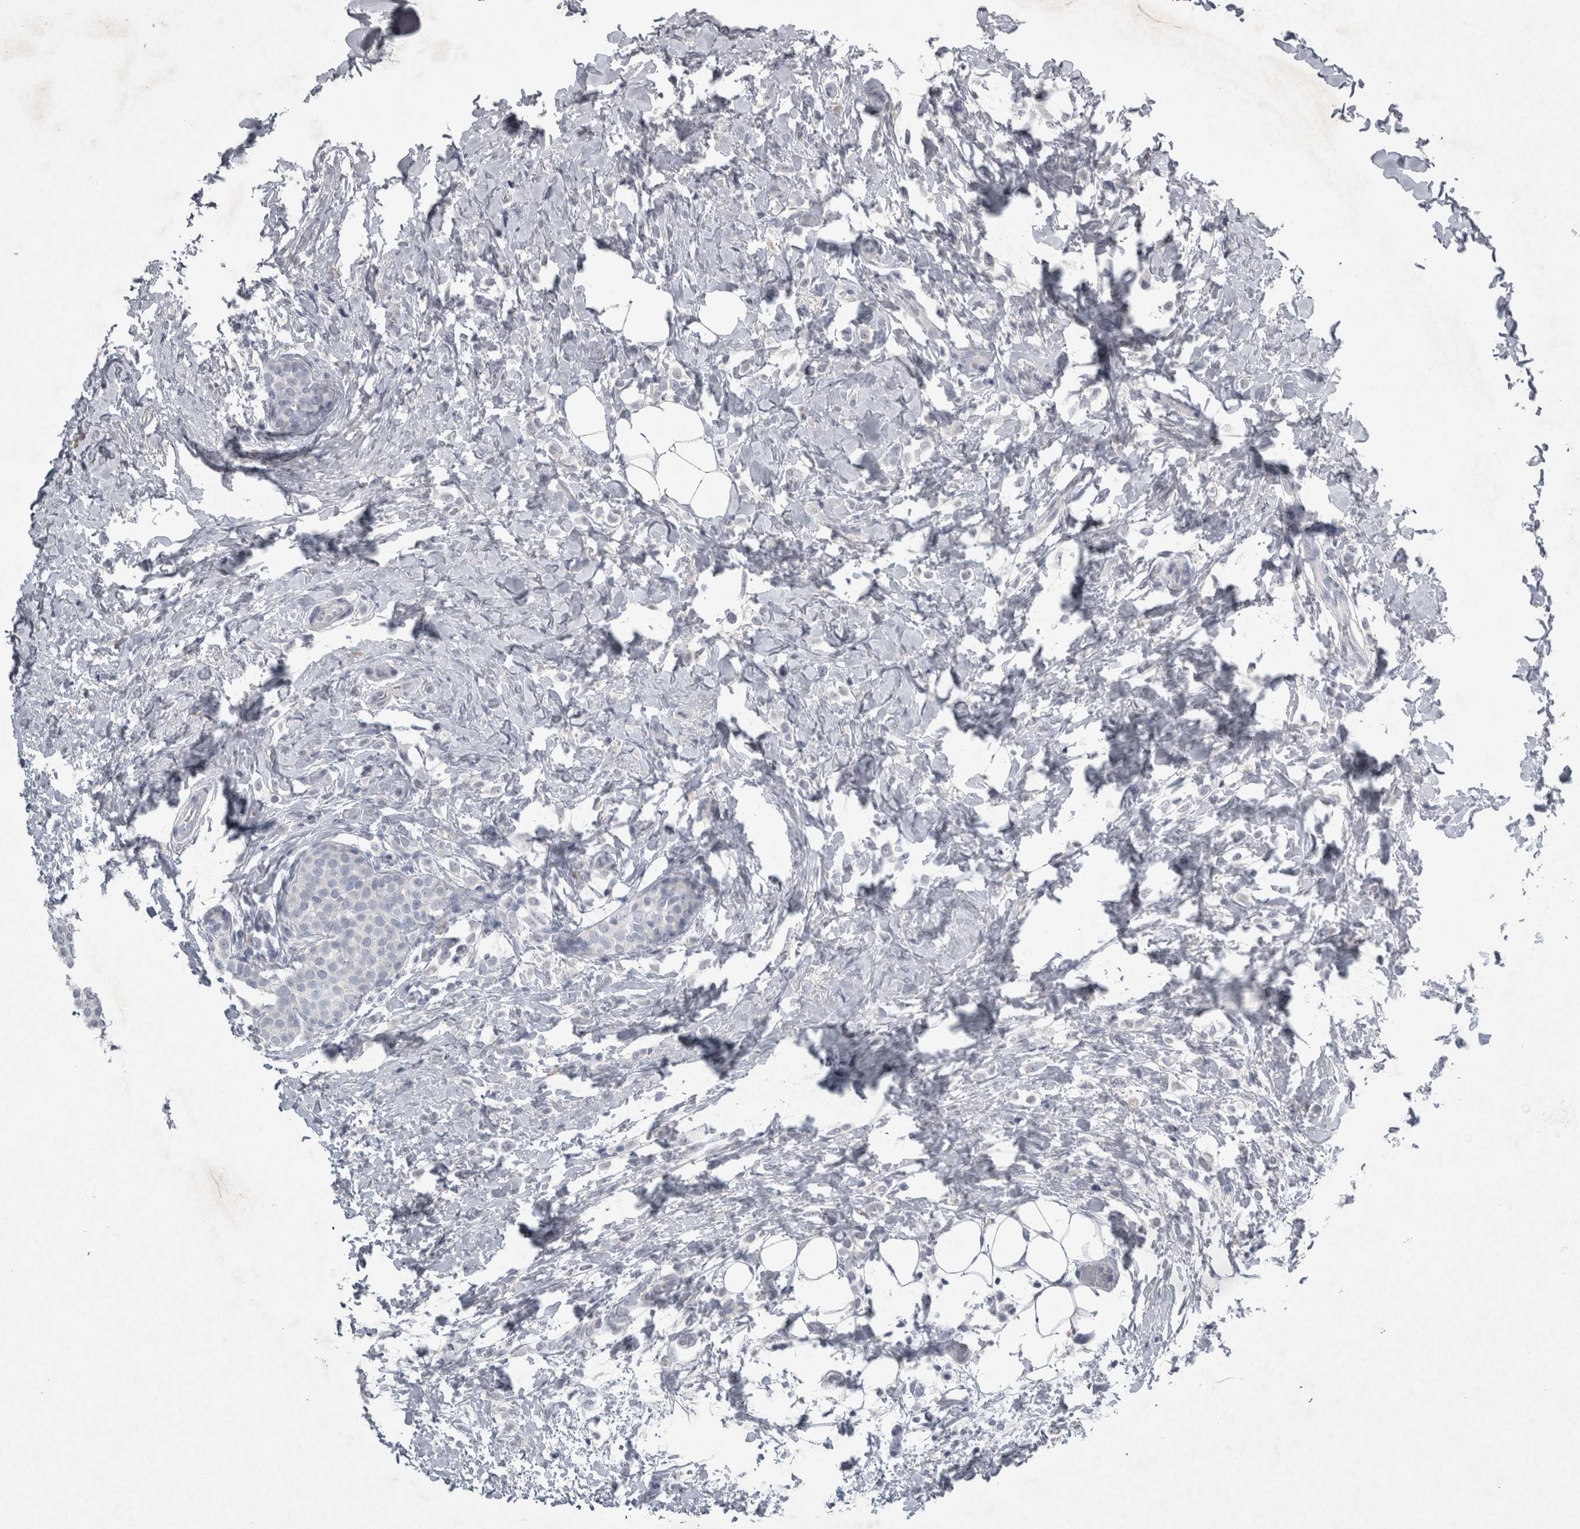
{"staining": {"intensity": "negative", "quantity": "none", "location": "none"}, "tissue": "breast cancer", "cell_type": "Tumor cells", "image_type": "cancer", "snomed": [{"axis": "morphology", "description": "Lobular carcinoma"}, {"axis": "topography", "description": "Breast"}], "caption": "Breast cancer (lobular carcinoma) stained for a protein using IHC displays no staining tumor cells.", "gene": "PDX1", "patient": {"sex": "female", "age": 50}}